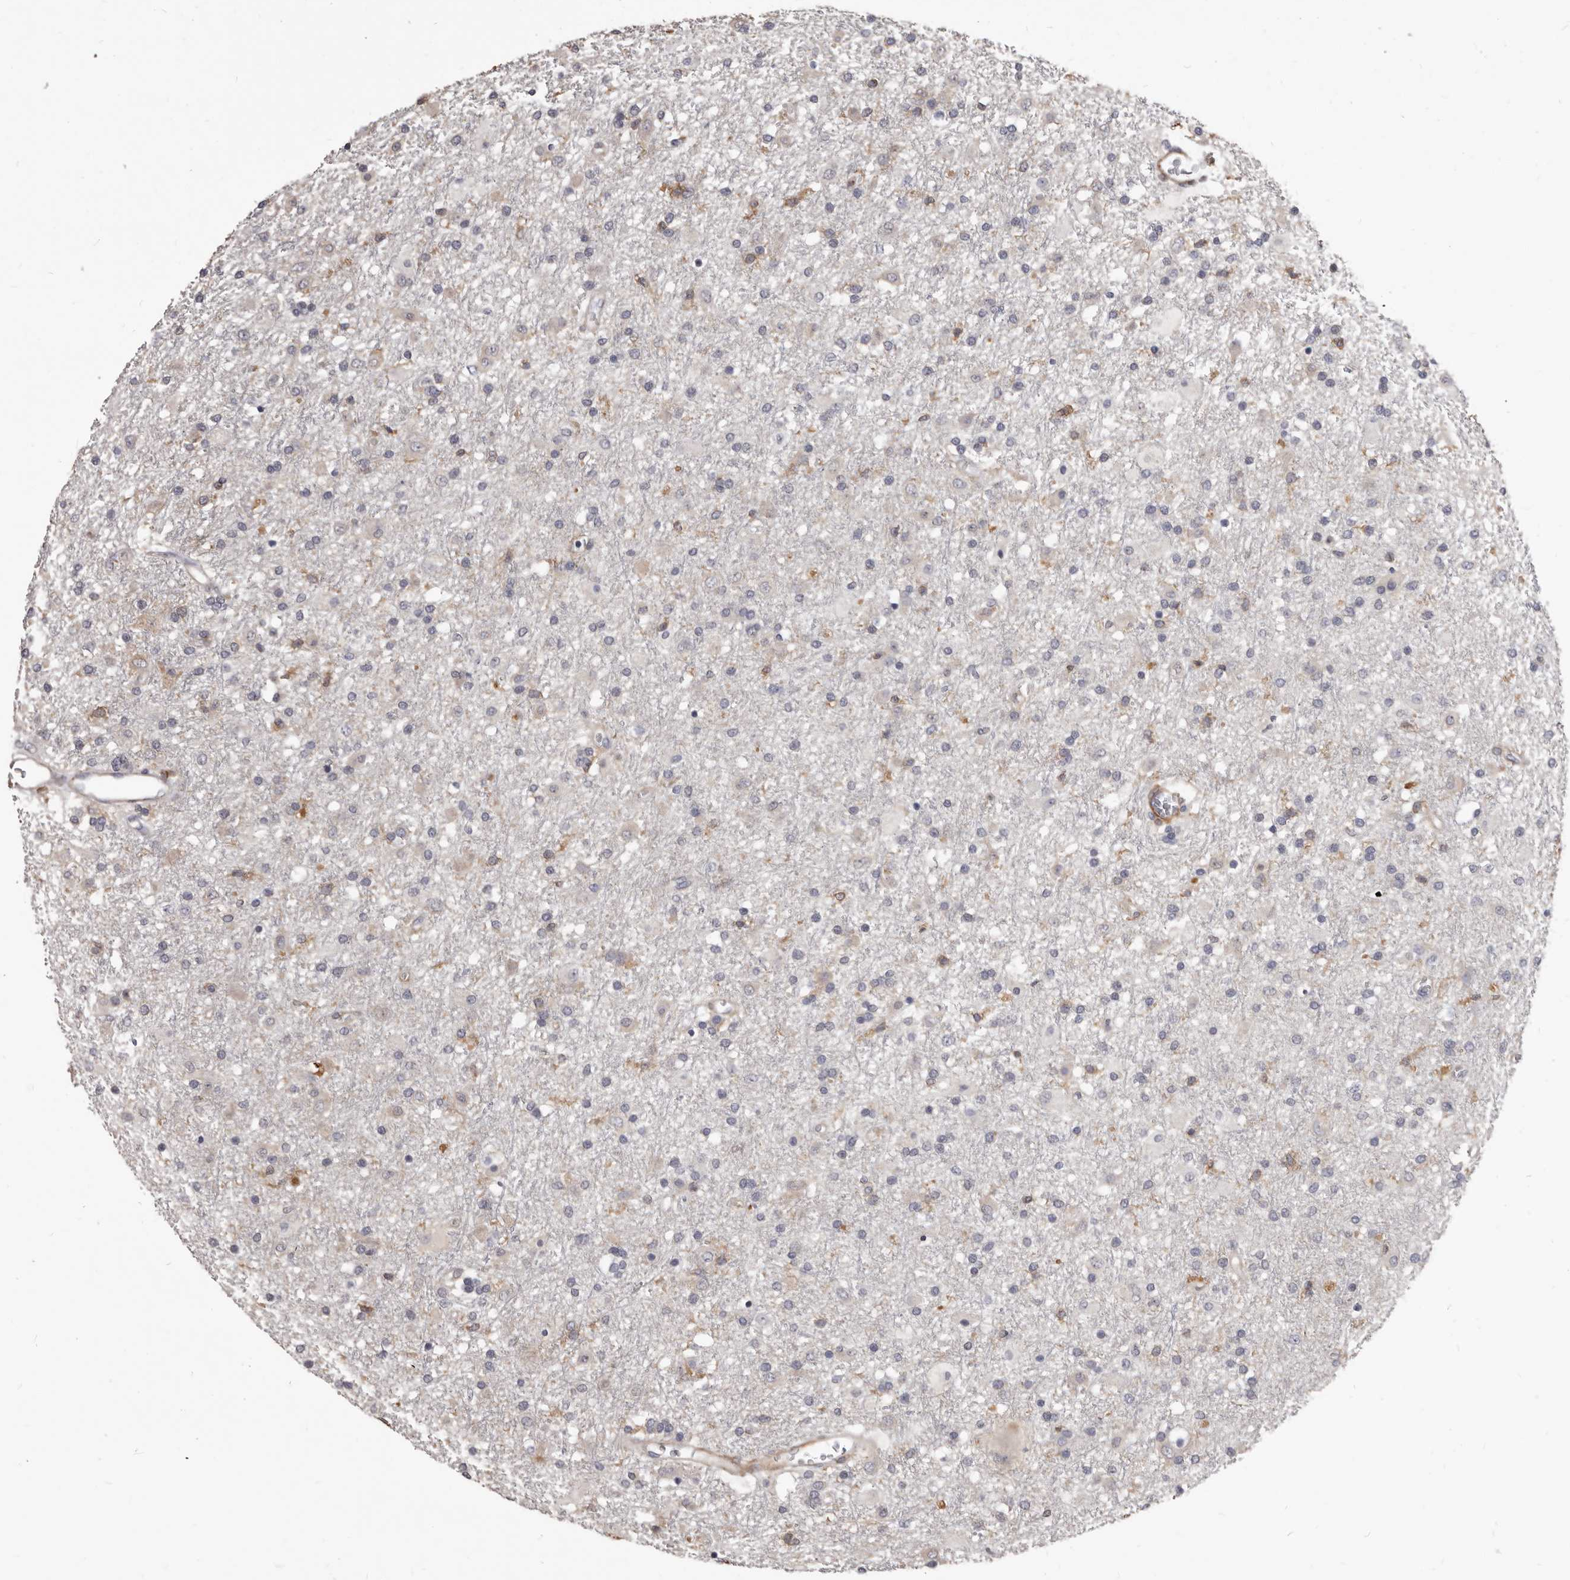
{"staining": {"intensity": "weak", "quantity": "<25%", "location": "cytoplasmic/membranous"}, "tissue": "glioma", "cell_type": "Tumor cells", "image_type": "cancer", "snomed": [{"axis": "morphology", "description": "Glioma, malignant, Low grade"}, {"axis": "topography", "description": "Brain"}], "caption": "DAB (3,3'-diaminobenzidine) immunohistochemical staining of malignant glioma (low-grade) demonstrates no significant expression in tumor cells. (Immunohistochemistry (ihc), brightfield microscopy, high magnification).", "gene": "NIBAN1", "patient": {"sex": "male", "age": 65}}